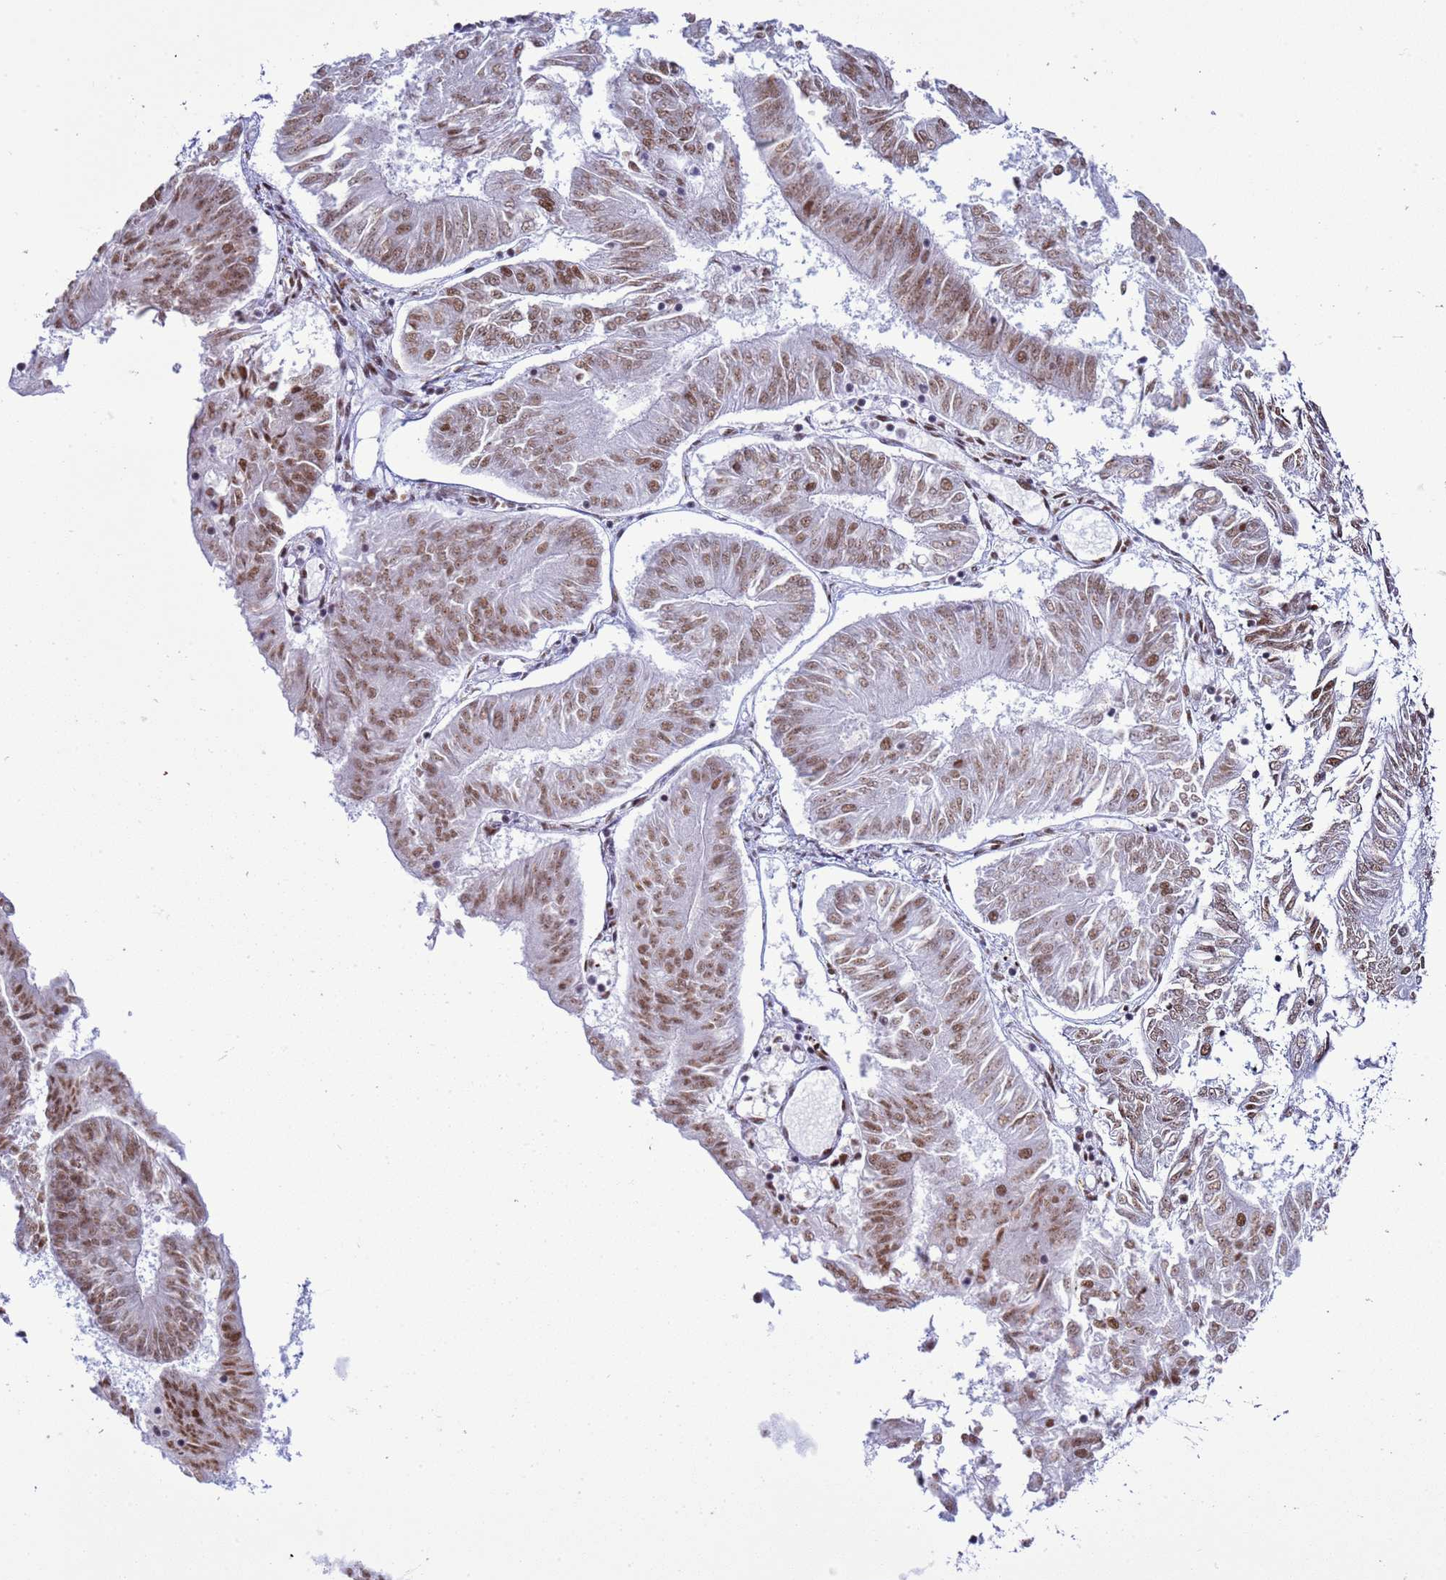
{"staining": {"intensity": "moderate", "quantity": ">75%", "location": "nuclear"}, "tissue": "endometrial cancer", "cell_type": "Tumor cells", "image_type": "cancer", "snomed": [{"axis": "morphology", "description": "Adenocarcinoma, NOS"}, {"axis": "topography", "description": "Endometrium"}], "caption": "The histopathology image displays immunohistochemical staining of endometrial cancer. There is moderate nuclear positivity is seen in approximately >75% of tumor cells.", "gene": "RALY", "patient": {"sex": "female", "age": 58}}